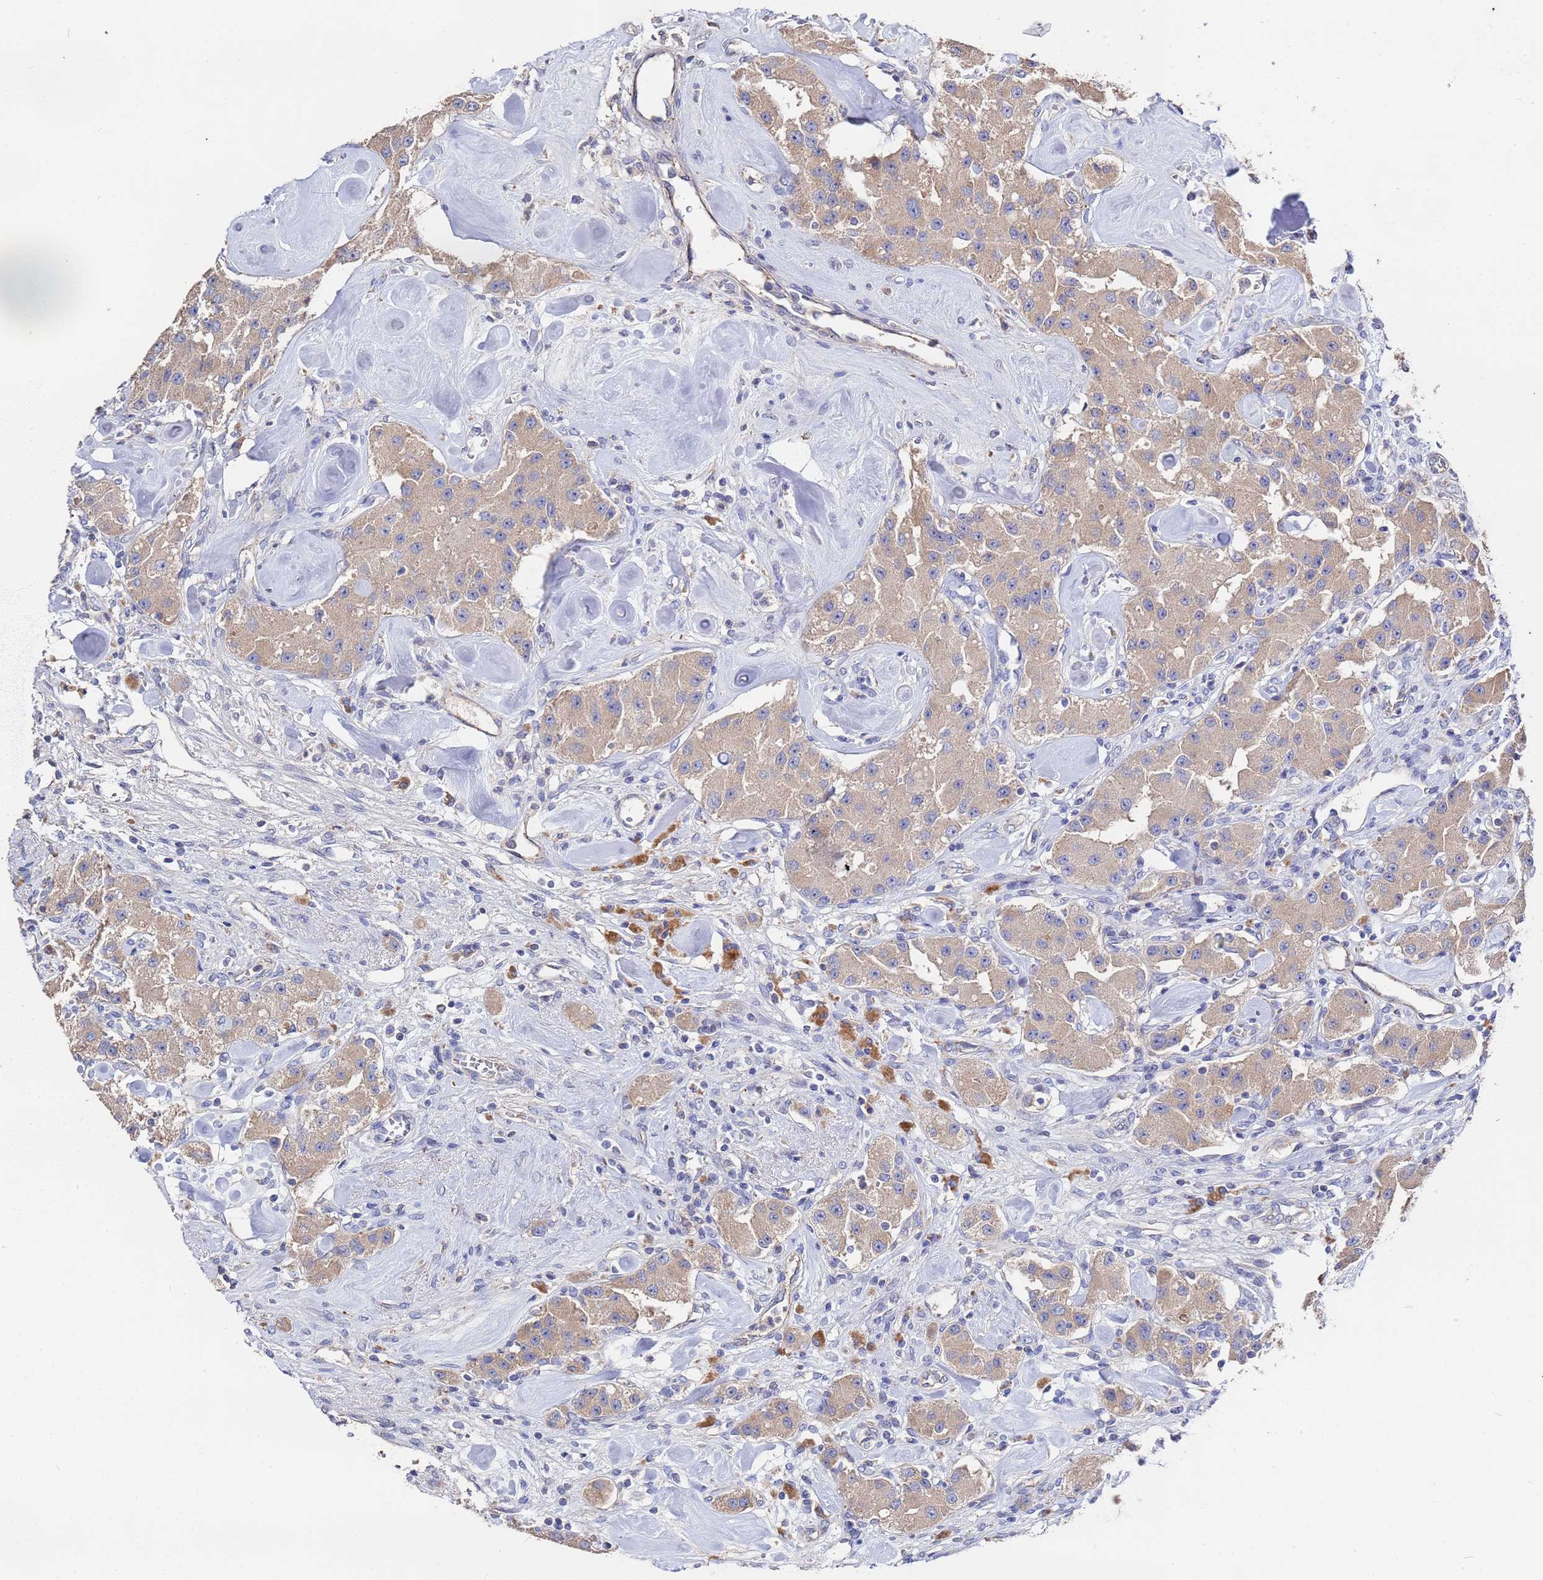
{"staining": {"intensity": "weak", "quantity": ">75%", "location": "cytoplasmic/membranous"}, "tissue": "carcinoid", "cell_type": "Tumor cells", "image_type": "cancer", "snomed": [{"axis": "morphology", "description": "Carcinoid, malignant, NOS"}, {"axis": "topography", "description": "Pancreas"}], "caption": "There is low levels of weak cytoplasmic/membranous expression in tumor cells of malignant carcinoid, as demonstrated by immunohistochemical staining (brown color).", "gene": "TCP10L", "patient": {"sex": "male", "age": 41}}